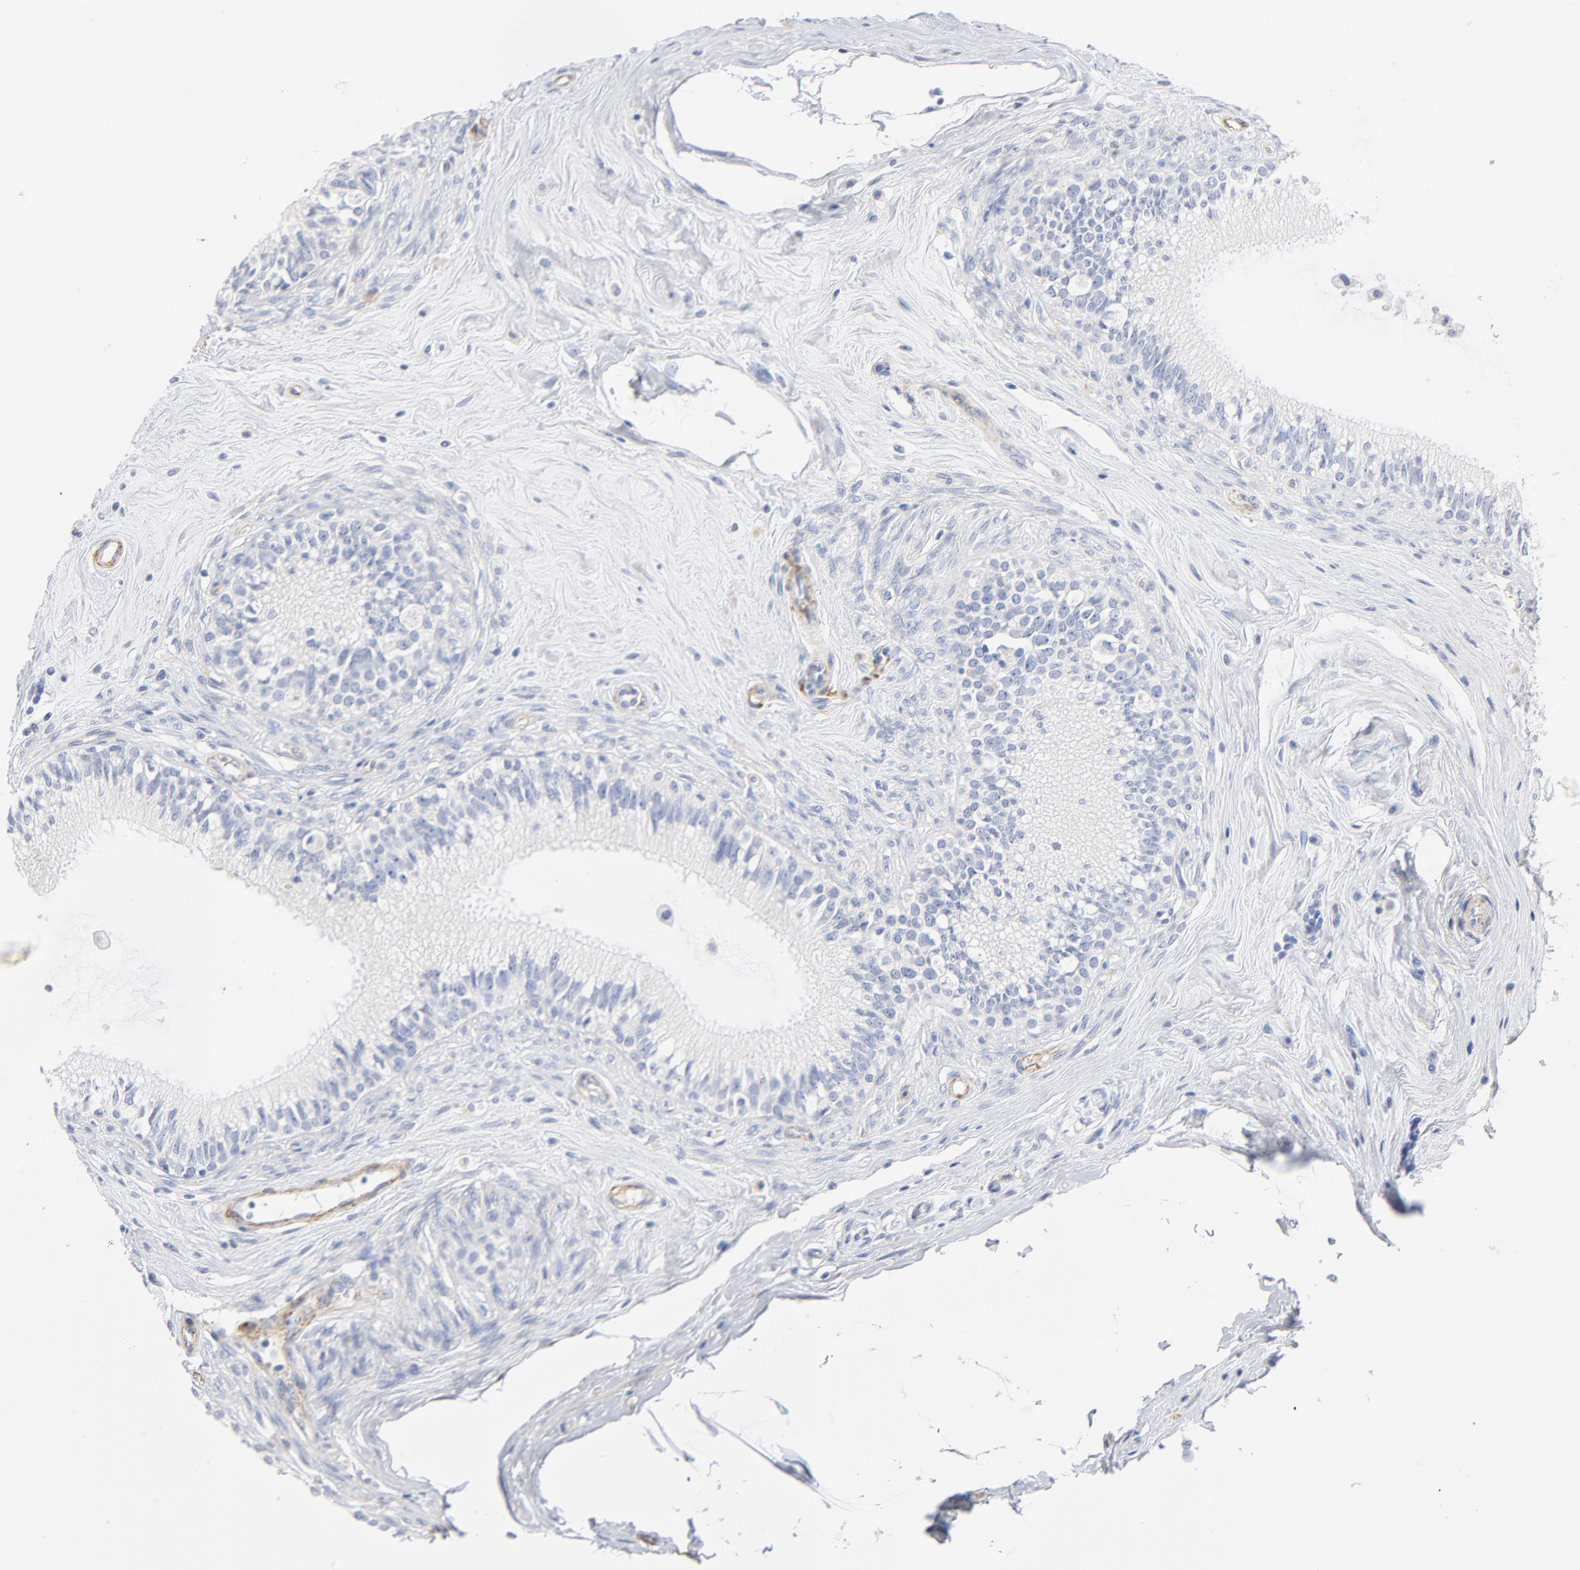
{"staining": {"intensity": "negative", "quantity": "none", "location": "none"}, "tissue": "epididymis", "cell_type": "Glandular cells", "image_type": "normal", "snomed": [{"axis": "morphology", "description": "Normal tissue, NOS"}, {"axis": "morphology", "description": "Inflammation, NOS"}, {"axis": "topography", "description": "Epididymis"}], "caption": "Human epididymis stained for a protein using IHC shows no staining in glandular cells.", "gene": "AGTR1", "patient": {"sex": "male", "age": 84}}